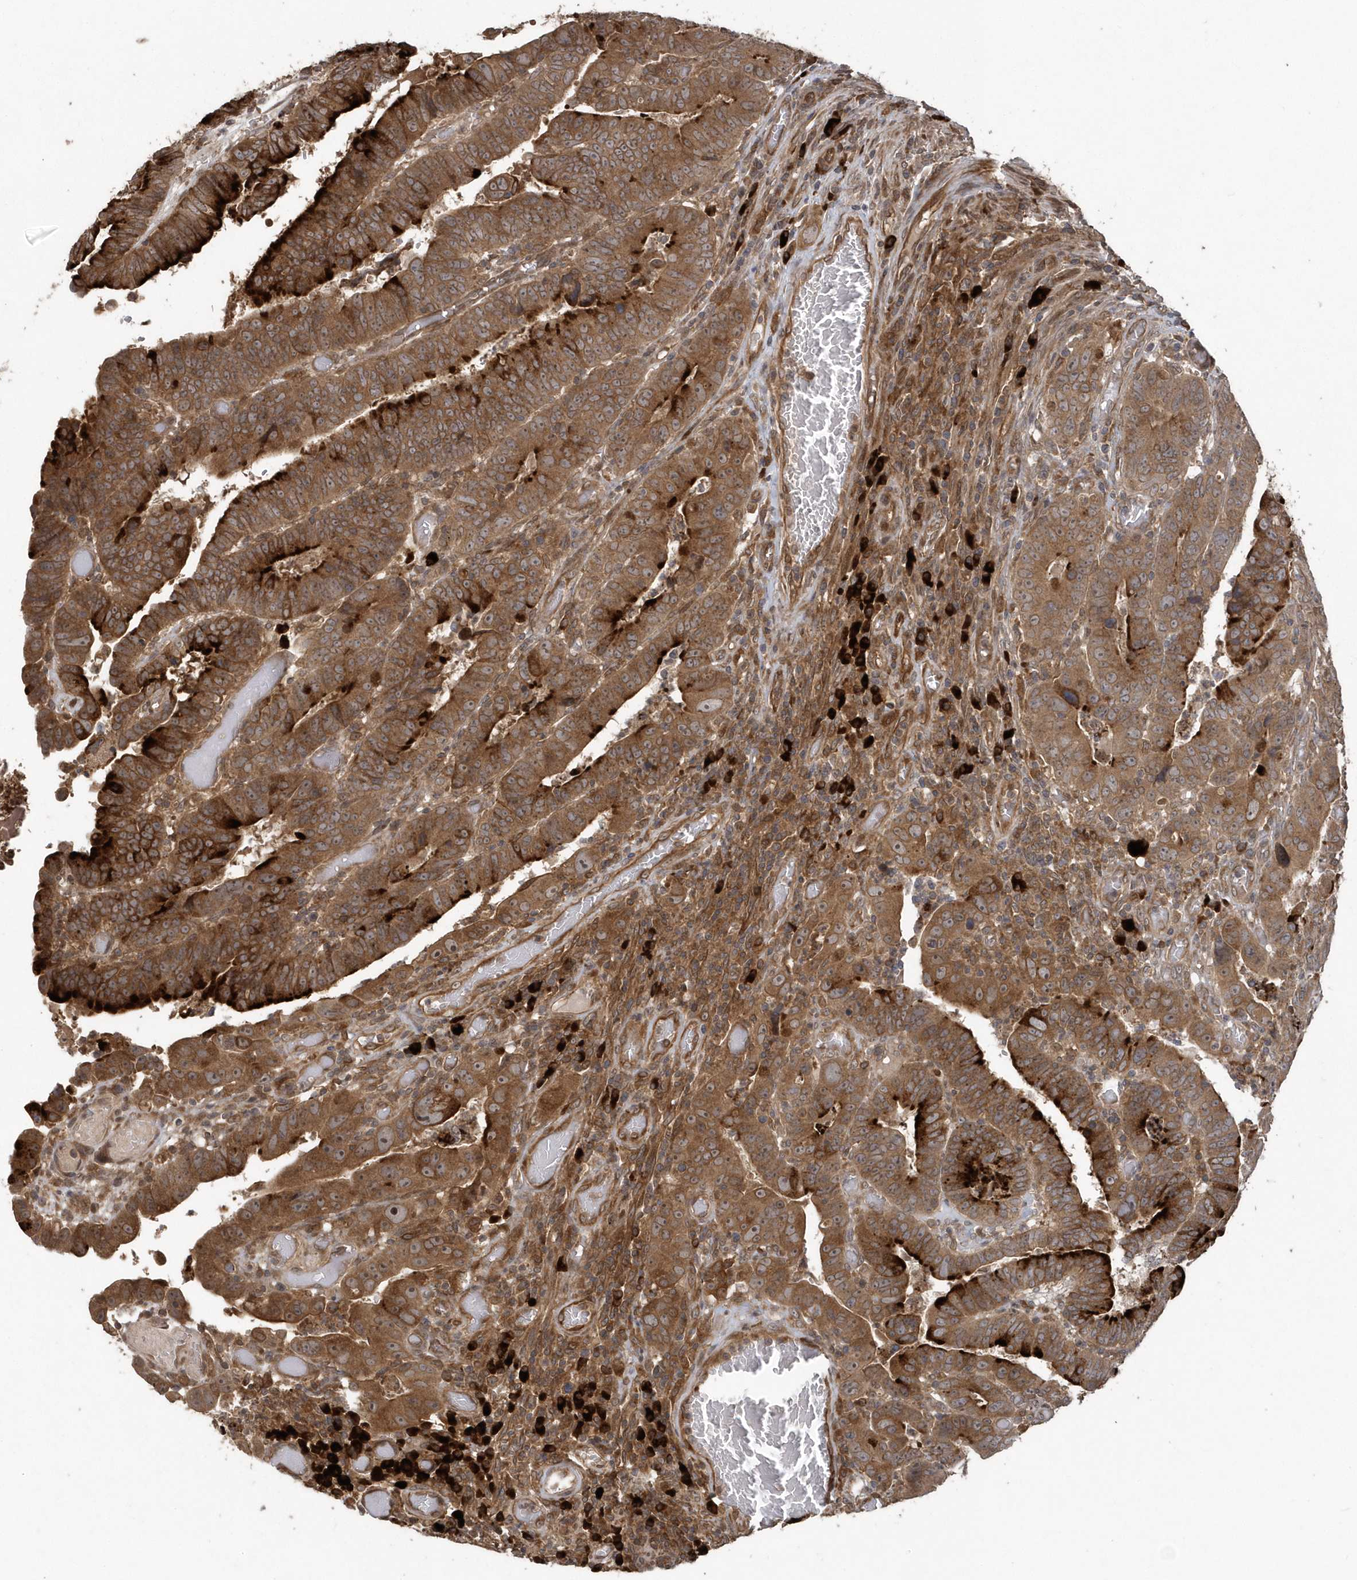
{"staining": {"intensity": "strong", "quantity": ">75%", "location": "cytoplasmic/membranous,nuclear"}, "tissue": "colorectal cancer", "cell_type": "Tumor cells", "image_type": "cancer", "snomed": [{"axis": "morphology", "description": "Normal tissue, NOS"}, {"axis": "morphology", "description": "Adenocarcinoma, NOS"}, {"axis": "topography", "description": "Rectum"}], "caption": "This micrograph exhibits immunohistochemistry staining of human adenocarcinoma (colorectal), with high strong cytoplasmic/membranous and nuclear staining in approximately >75% of tumor cells.", "gene": "HERPUD1", "patient": {"sex": "female", "age": 65}}